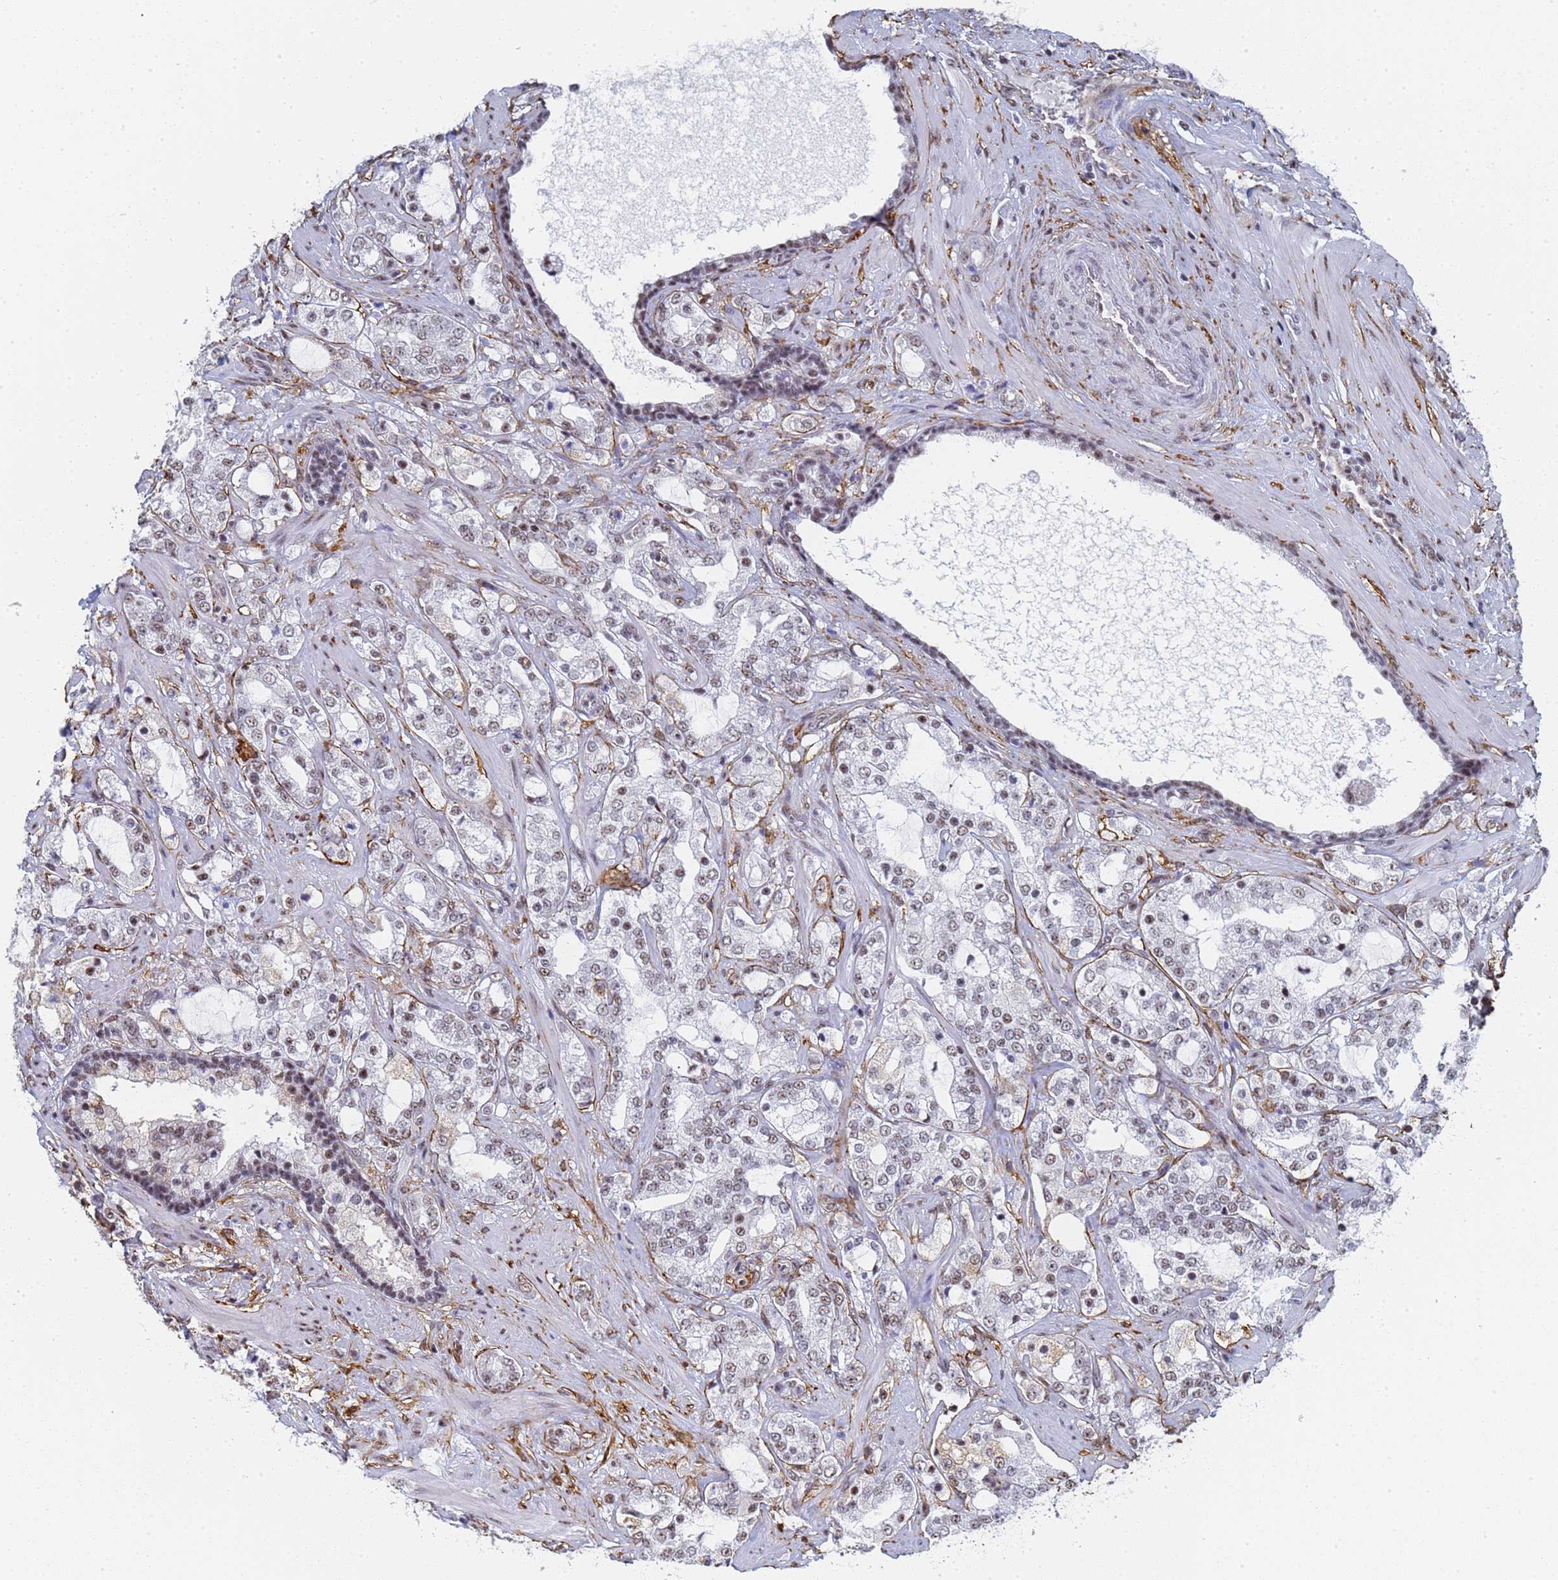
{"staining": {"intensity": "weak", "quantity": ">75%", "location": "nuclear"}, "tissue": "prostate cancer", "cell_type": "Tumor cells", "image_type": "cancer", "snomed": [{"axis": "morphology", "description": "Adenocarcinoma, High grade"}, {"axis": "topography", "description": "Prostate"}], "caption": "About >75% of tumor cells in human prostate high-grade adenocarcinoma display weak nuclear protein expression as visualized by brown immunohistochemical staining.", "gene": "PRRT4", "patient": {"sex": "male", "age": 64}}